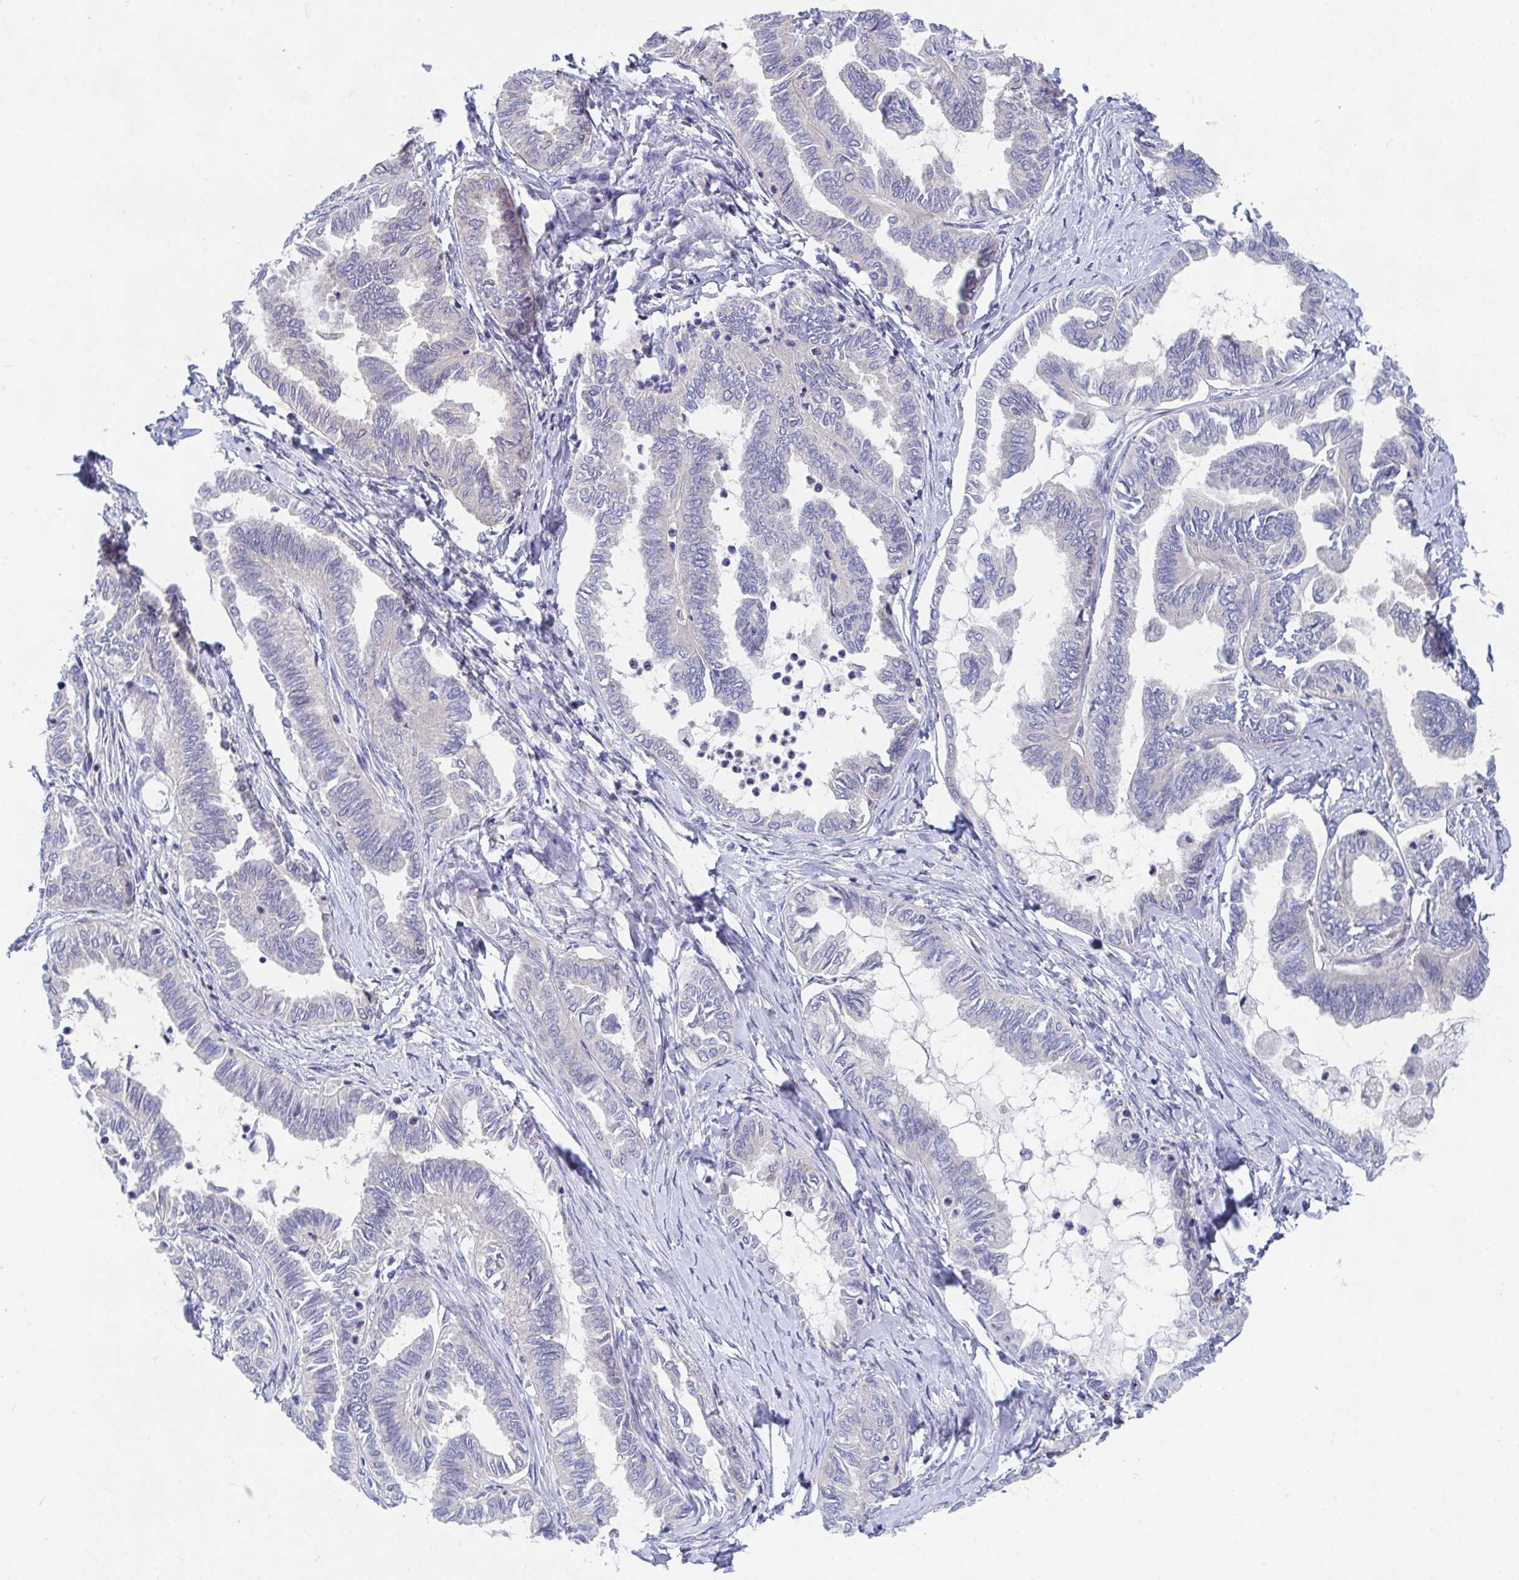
{"staining": {"intensity": "negative", "quantity": "none", "location": "none"}, "tissue": "ovarian cancer", "cell_type": "Tumor cells", "image_type": "cancer", "snomed": [{"axis": "morphology", "description": "Carcinoma, endometroid"}, {"axis": "topography", "description": "Ovary"}], "caption": "There is no significant positivity in tumor cells of ovarian cancer (endometroid carcinoma). Brightfield microscopy of immunohistochemistry (IHC) stained with DAB (brown) and hematoxylin (blue), captured at high magnification.", "gene": "P2RX3", "patient": {"sex": "female", "age": 70}}